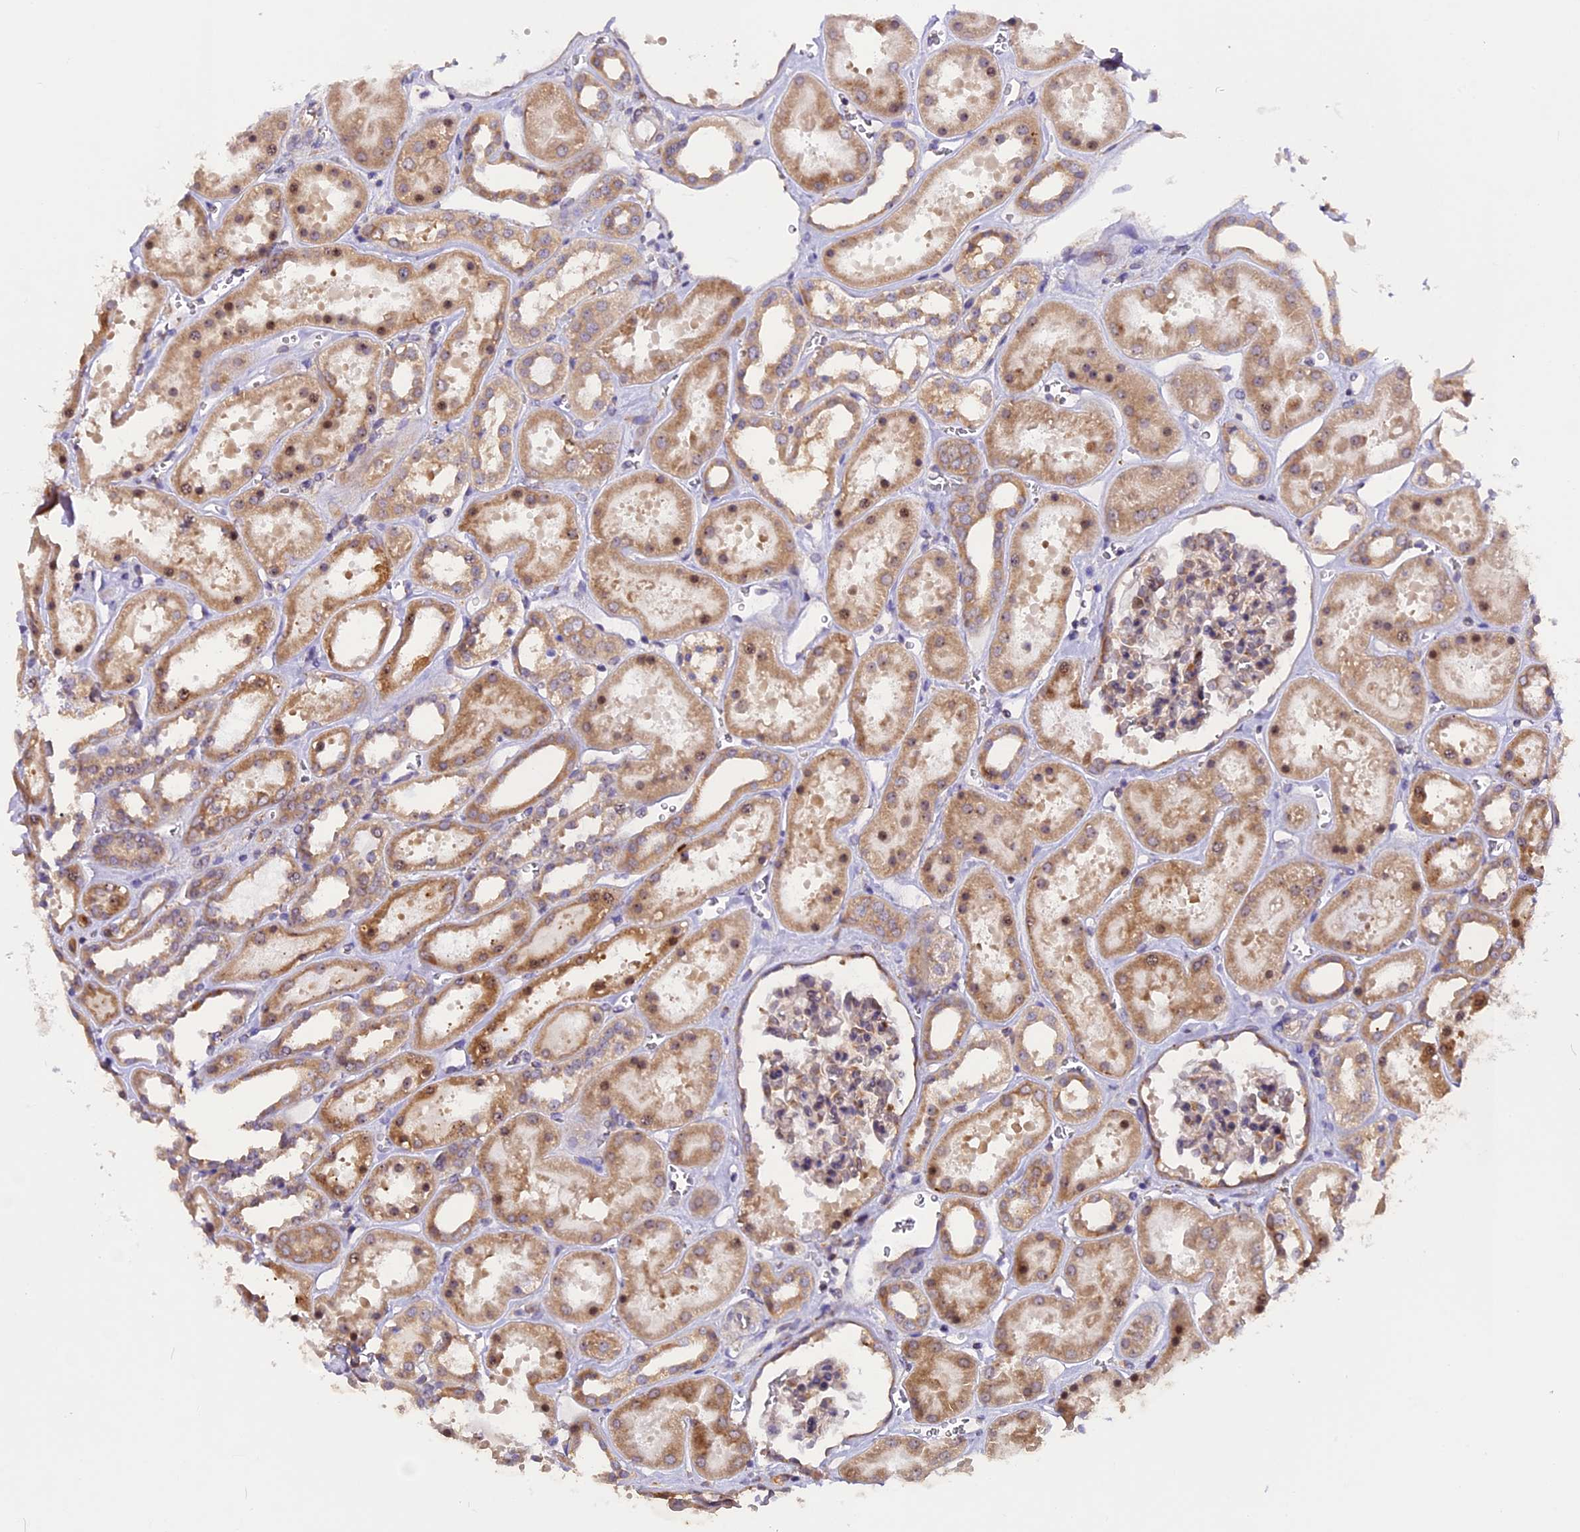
{"staining": {"intensity": "weak", "quantity": ">75%", "location": "cytoplasmic/membranous"}, "tissue": "kidney", "cell_type": "Cells in glomeruli", "image_type": "normal", "snomed": [{"axis": "morphology", "description": "Normal tissue, NOS"}, {"axis": "topography", "description": "Kidney"}], "caption": "Immunohistochemical staining of normal human kidney demonstrates >75% levels of weak cytoplasmic/membranous protein staining in about >75% of cells in glomeruli.", "gene": "GNPTAB", "patient": {"sex": "female", "age": 41}}